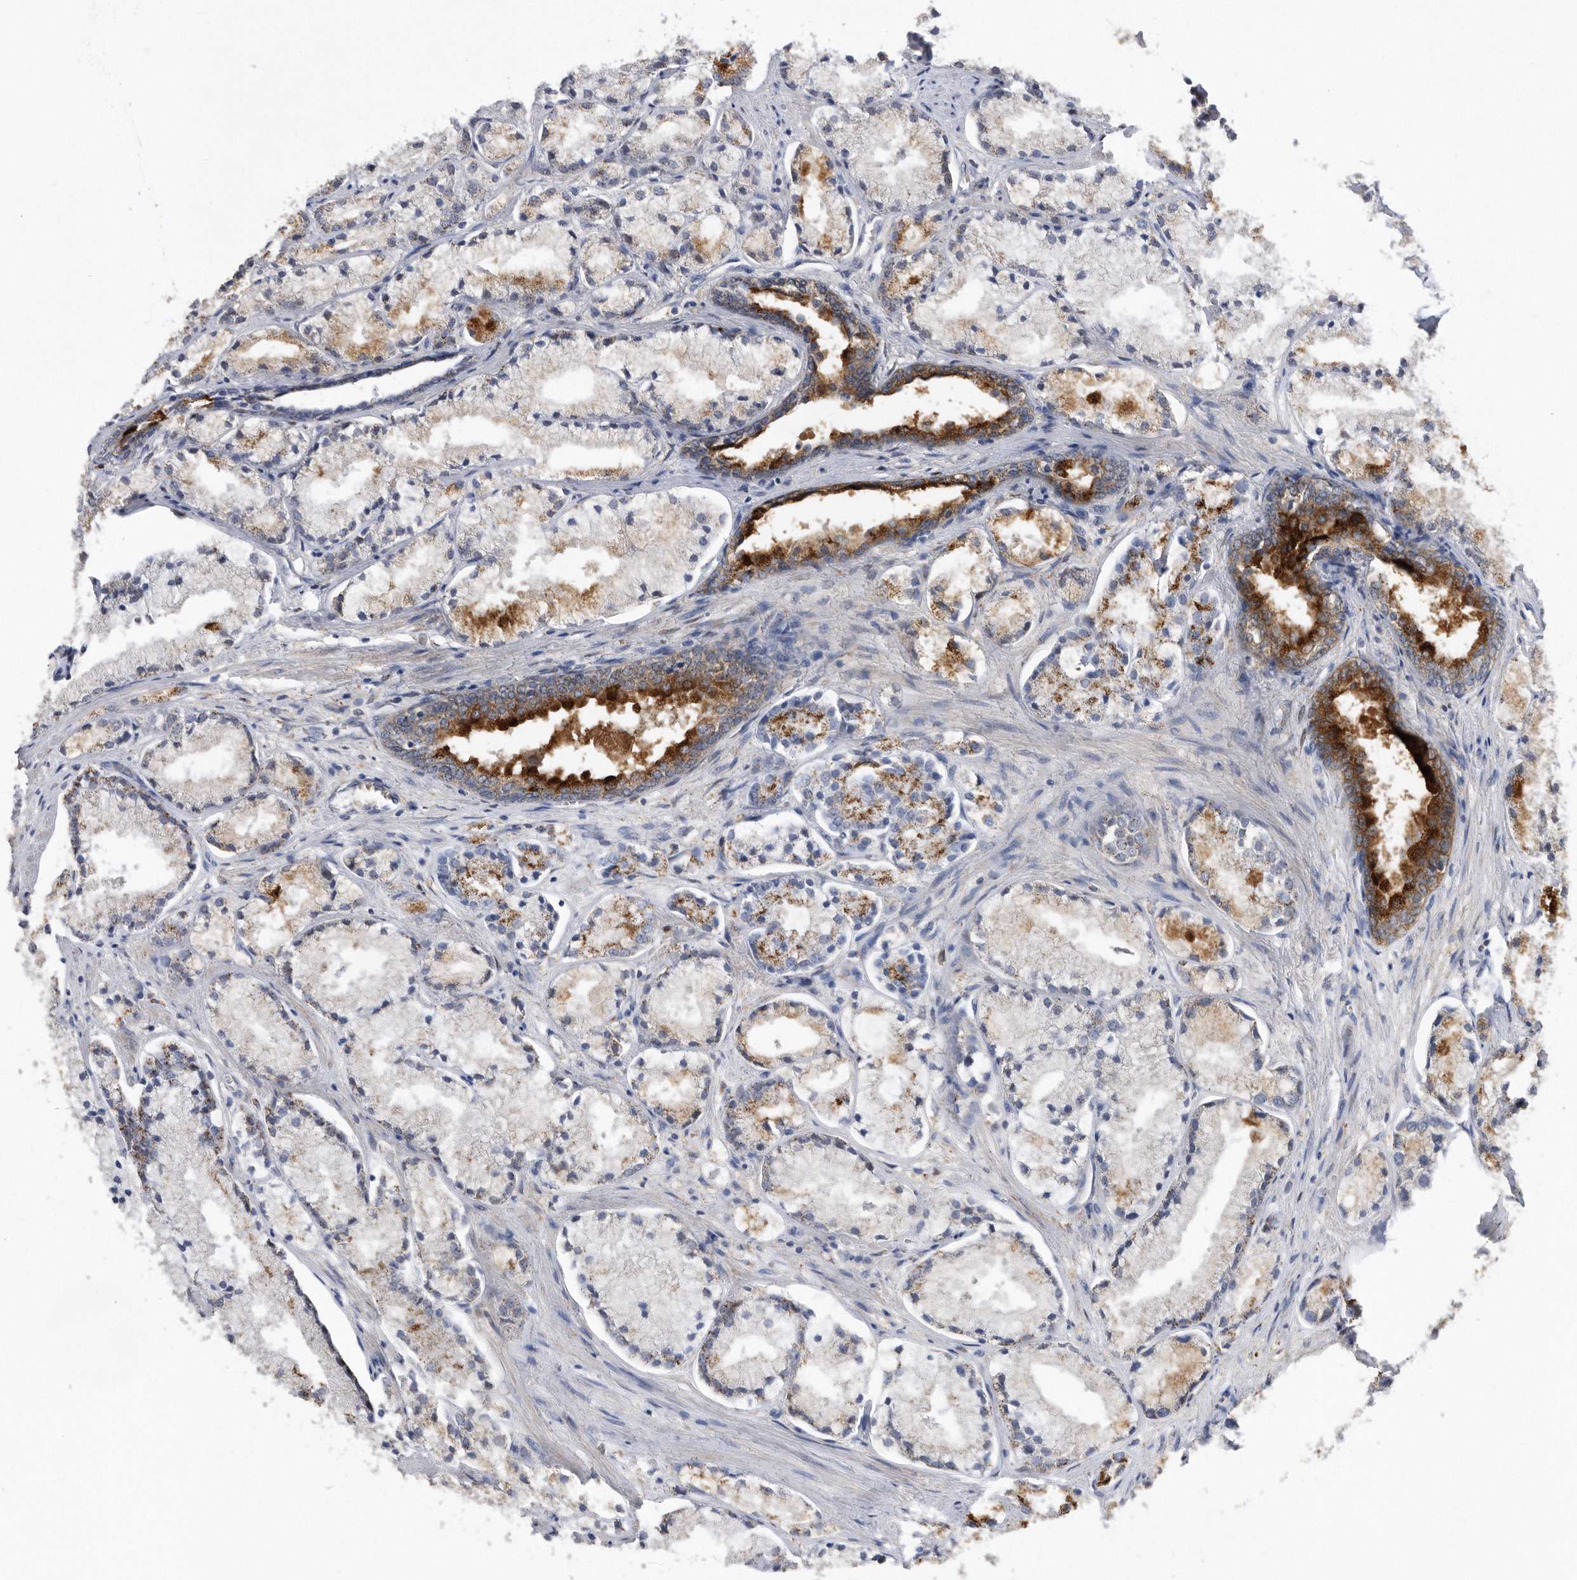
{"staining": {"intensity": "moderate", "quantity": "25%-75%", "location": "cytoplasmic/membranous"}, "tissue": "prostate cancer", "cell_type": "Tumor cells", "image_type": "cancer", "snomed": [{"axis": "morphology", "description": "Adenocarcinoma, High grade"}, {"axis": "topography", "description": "Prostate"}], "caption": "Immunohistochemistry (IHC) histopathology image of human adenocarcinoma (high-grade) (prostate) stained for a protein (brown), which reveals medium levels of moderate cytoplasmic/membranous positivity in approximately 25%-75% of tumor cells.", "gene": "CRISPLD2", "patient": {"sex": "male", "age": 50}}